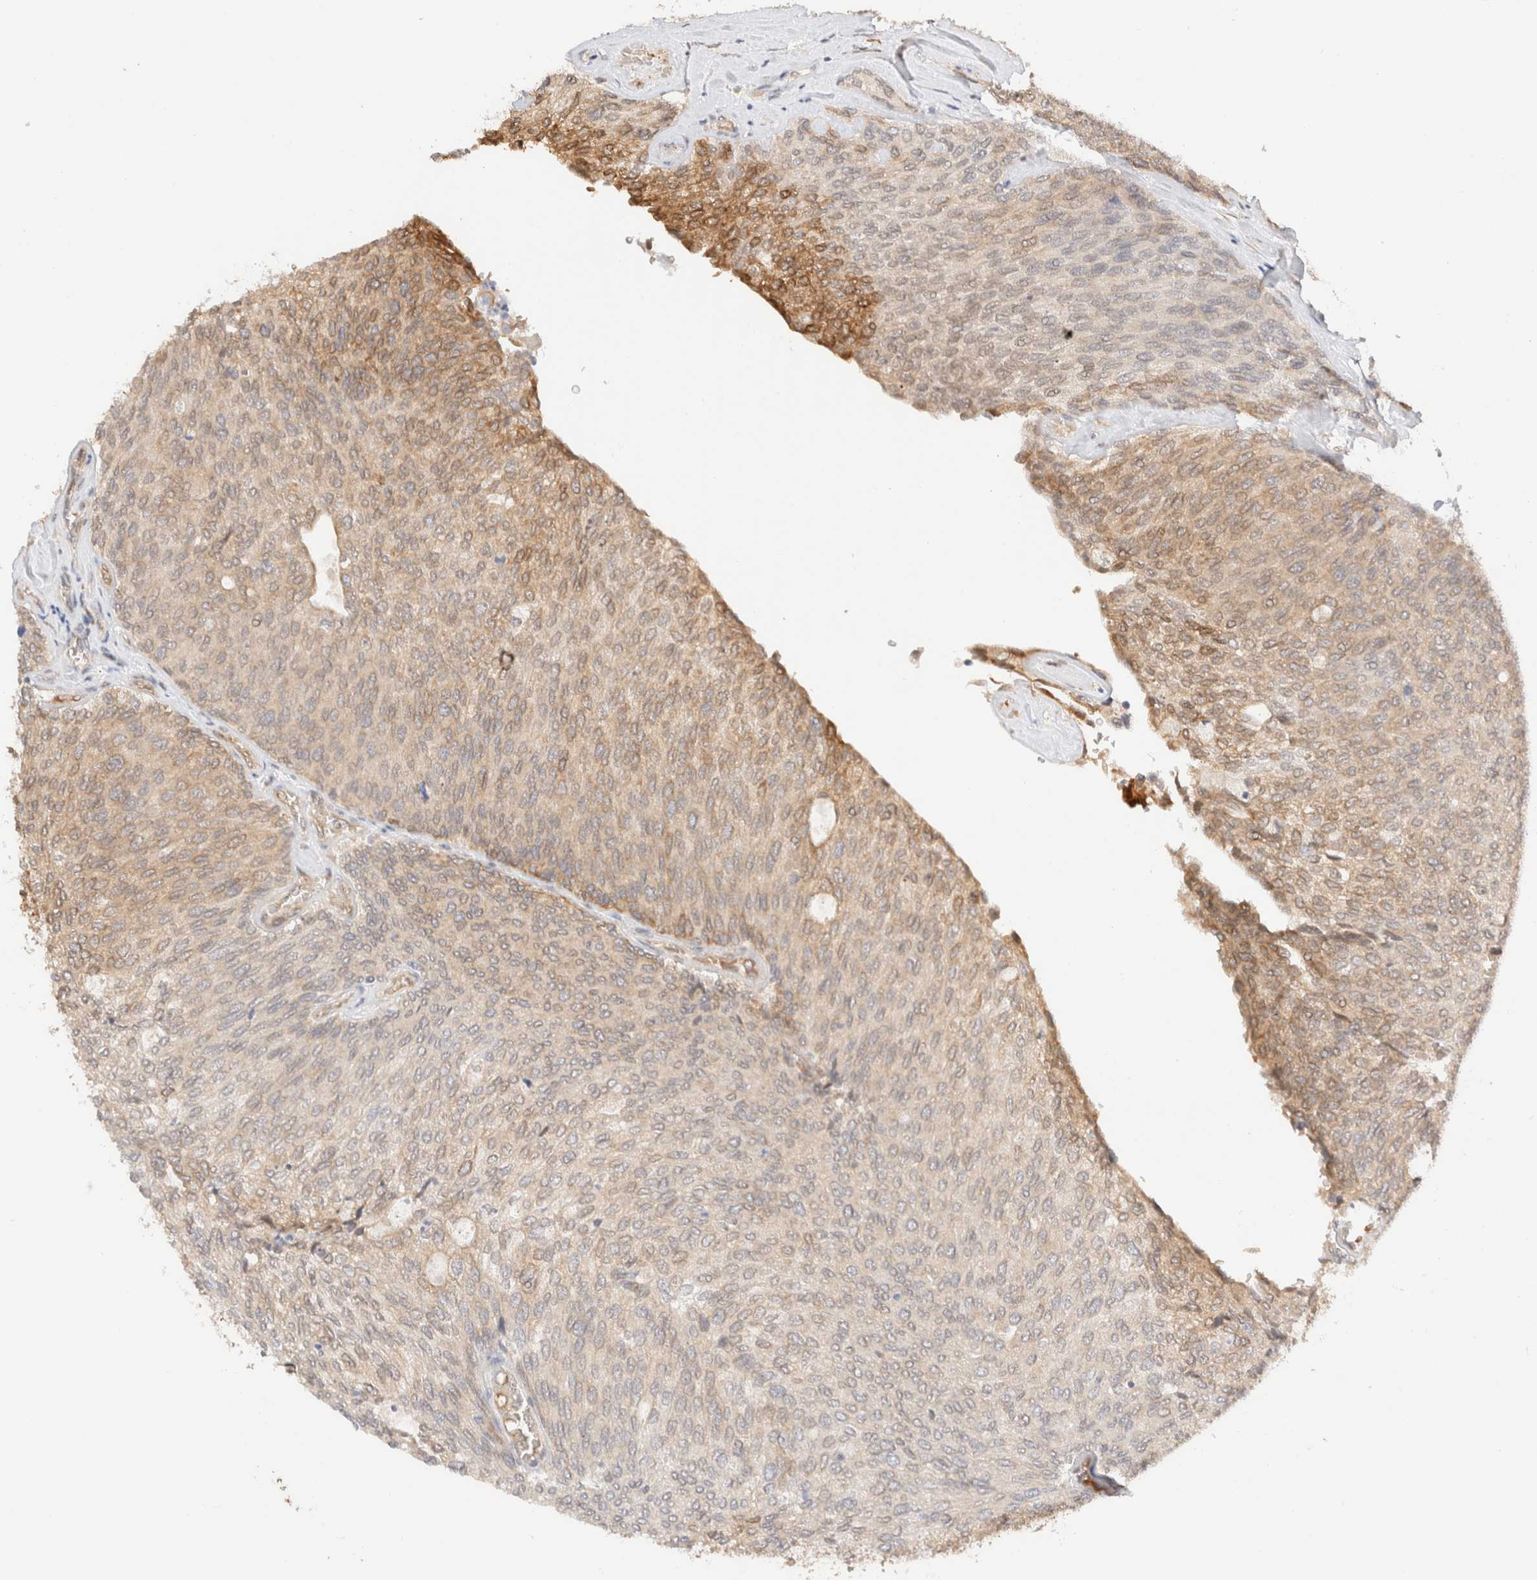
{"staining": {"intensity": "moderate", "quantity": "25%-75%", "location": "cytoplasmic/membranous,nuclear"}, "tissue": "urothelial cancer", "cell_type": "Tumor cells", "image_type": "cancer", "snomed": [{"axis": "morphology", "description": "Urothelial carcinoma, Low grade"}, {"axis": "topography", "description": "Urinary bladder"}], "caption": "A photomicrograph of urothelial cancer stained for a protein displays moderate cytoplasmic/membranous and nuclear brown staining in tumor cells. The staining was performed using DAB to visualize the protein expression in brown, while the nuclei were stained in blue with hematoxylin (Magnification: 20x).", "gene": "SYVN1", "patient": {"sex": "female", "age": 79}}